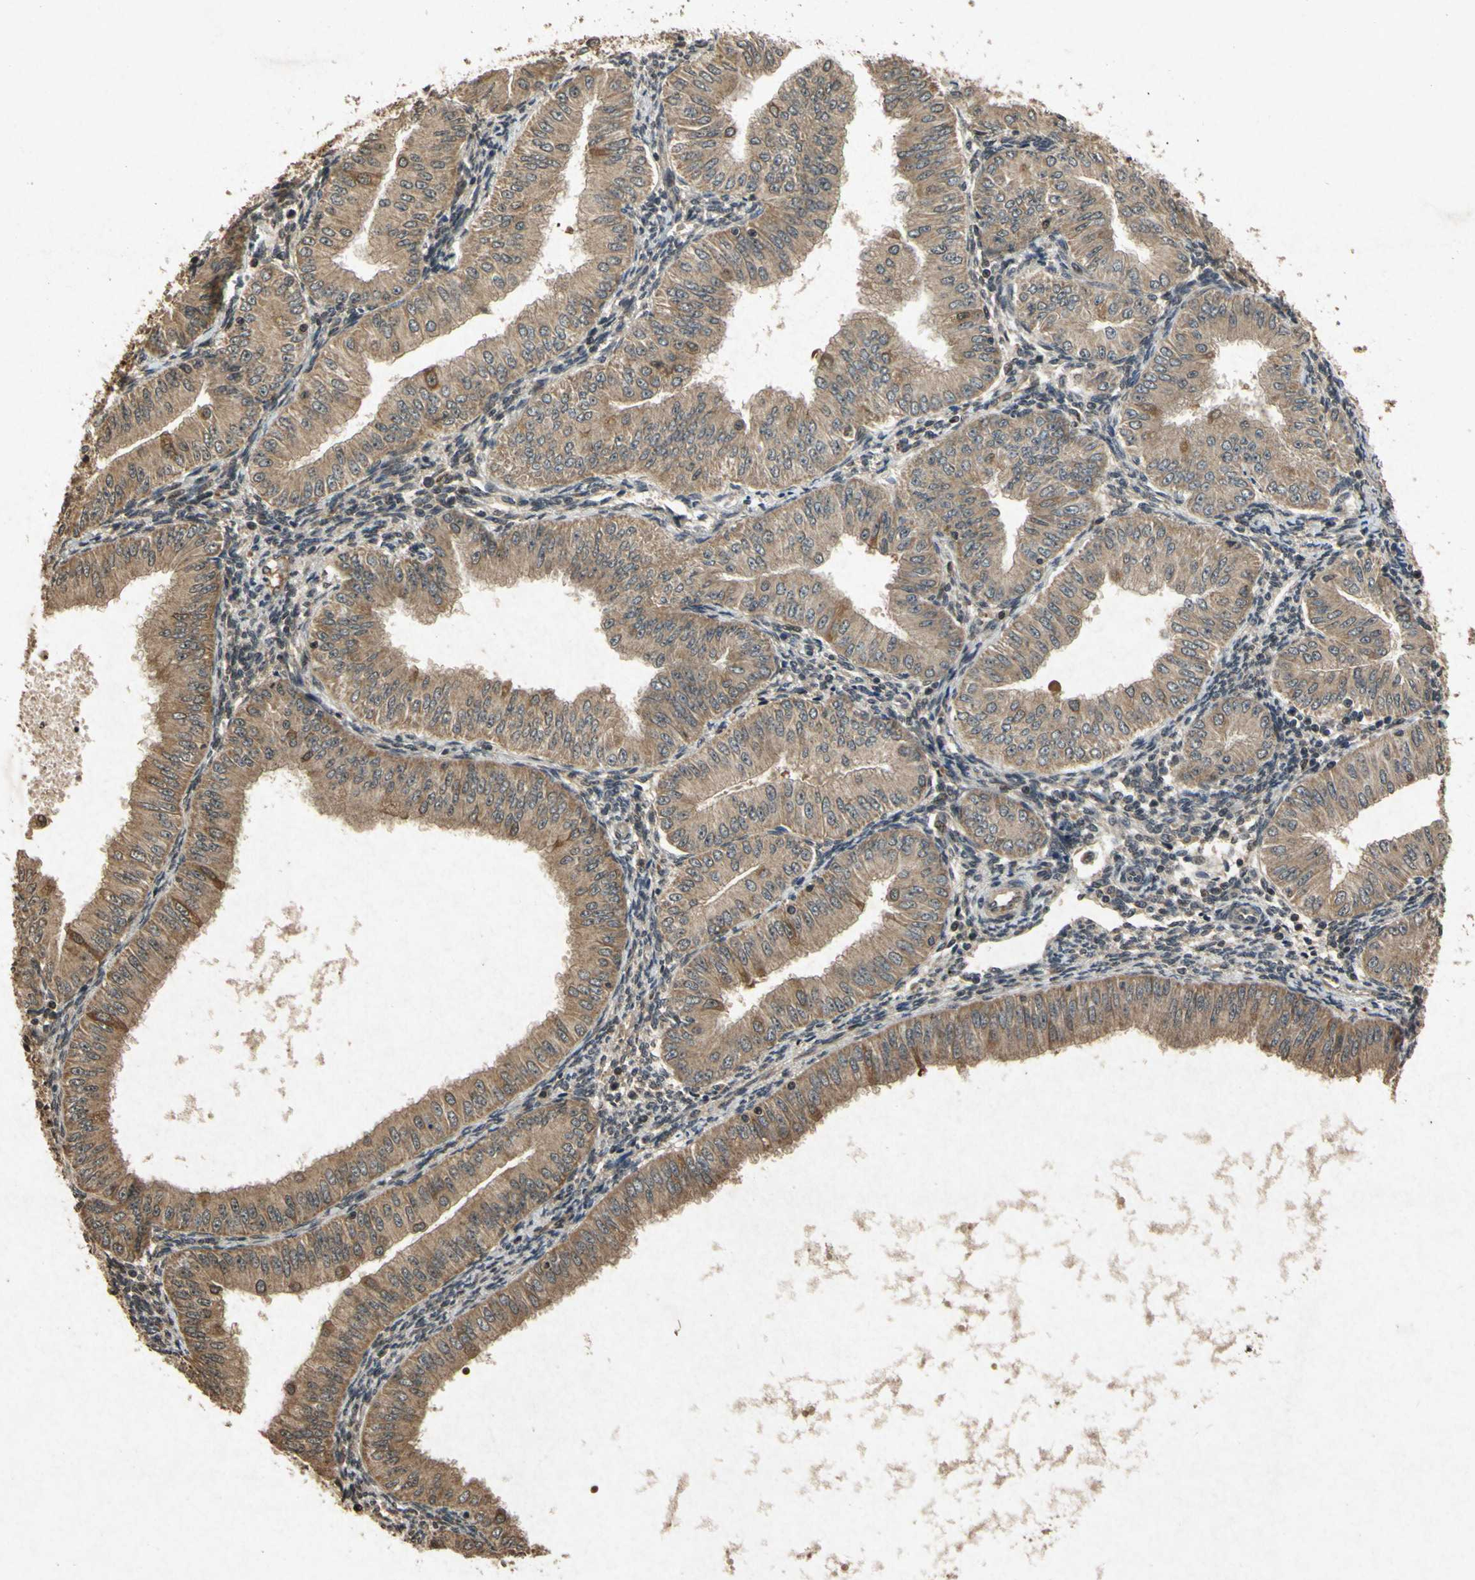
{"staining": {"intensity": "moderate", "quantity": ">75%", "location": "cytoplasmic/membranous"}, "tissue": "endometrial cancer", "cell_type": "Tumor cells", "image_type": "cancer", "snomed": [{"axis": "morphology", "description": "Normal tissue, NOS"}, {"axis": "morphology", "description": "Adenocarcinoma, NOS"}, {"axis": "topography", "description": "Endometrium"}], "caption": "This micrograph exhibits endometrial cancer stained with immunohistochemistry (IHC) to label a protein in brown. The cytoplasmic/membranous of tumor cells show moderate positivity for the protein. Nuclei are counter-stained blue.", "gene": "ATP6V1H", "patient": {"sex": "female", "age": 53}}